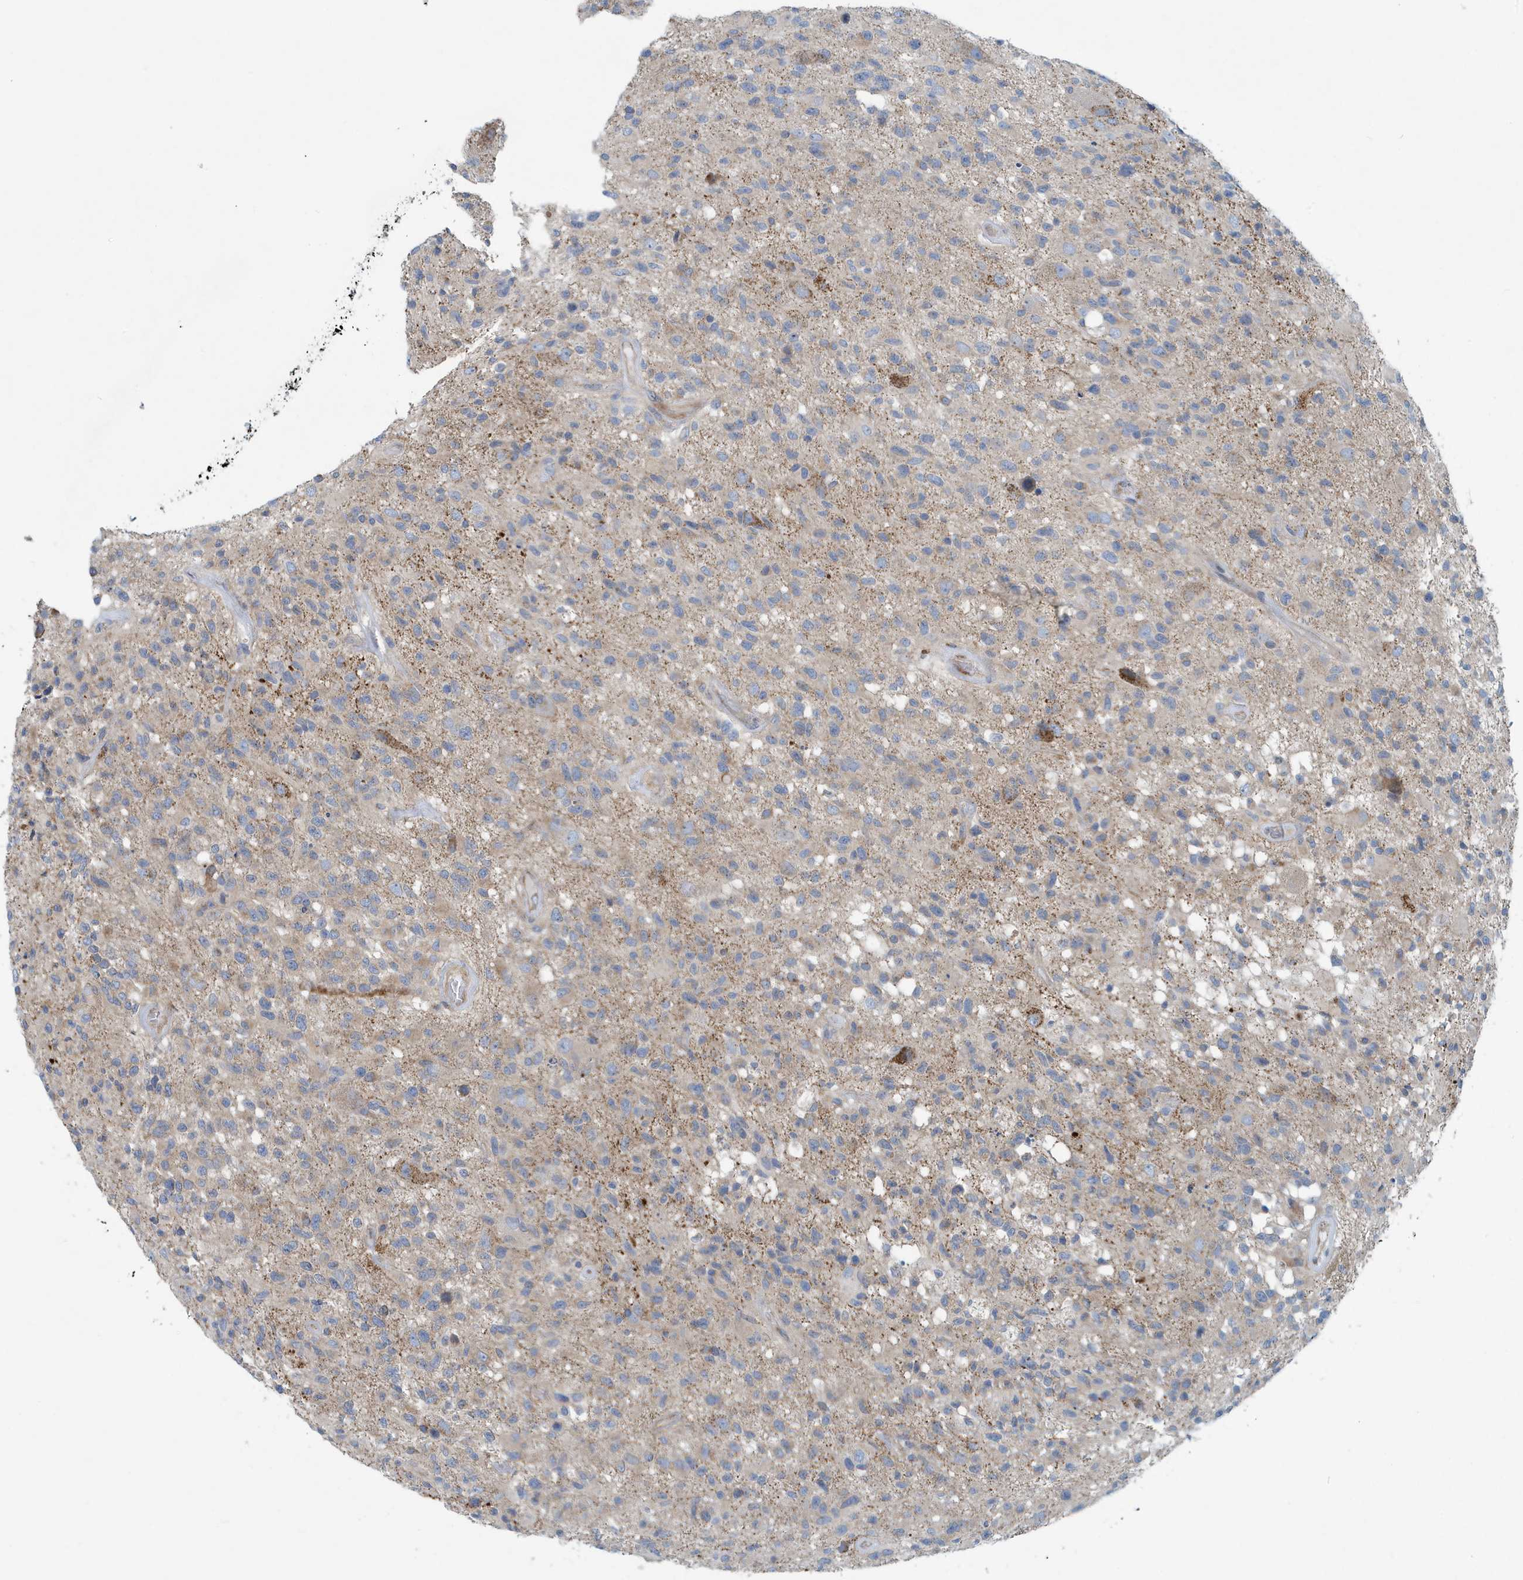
{"staining": {"intensity": "weak", "quantity": "<25%", "location": "cytoplasmic/membranous"}, "tissue": "glioma", "cell_type": "Tumor cells", "image_type": "cancer", "snomed": [{"axis": "morphology", "description": "Glioma, malignant, High grade"}, {"axis": "morphology", "description": "Glioblastoma, NOS"}, {"axis": "topography", "description": "Brain"}], "caption": "High power microscopy histopathology image of an immunohistochemistry (IHC) histopathology image of glioma, revealing no significant staining in tumor cells.", "gene": "PPM1M", "patient": {"sex": "male", "age": 60}}